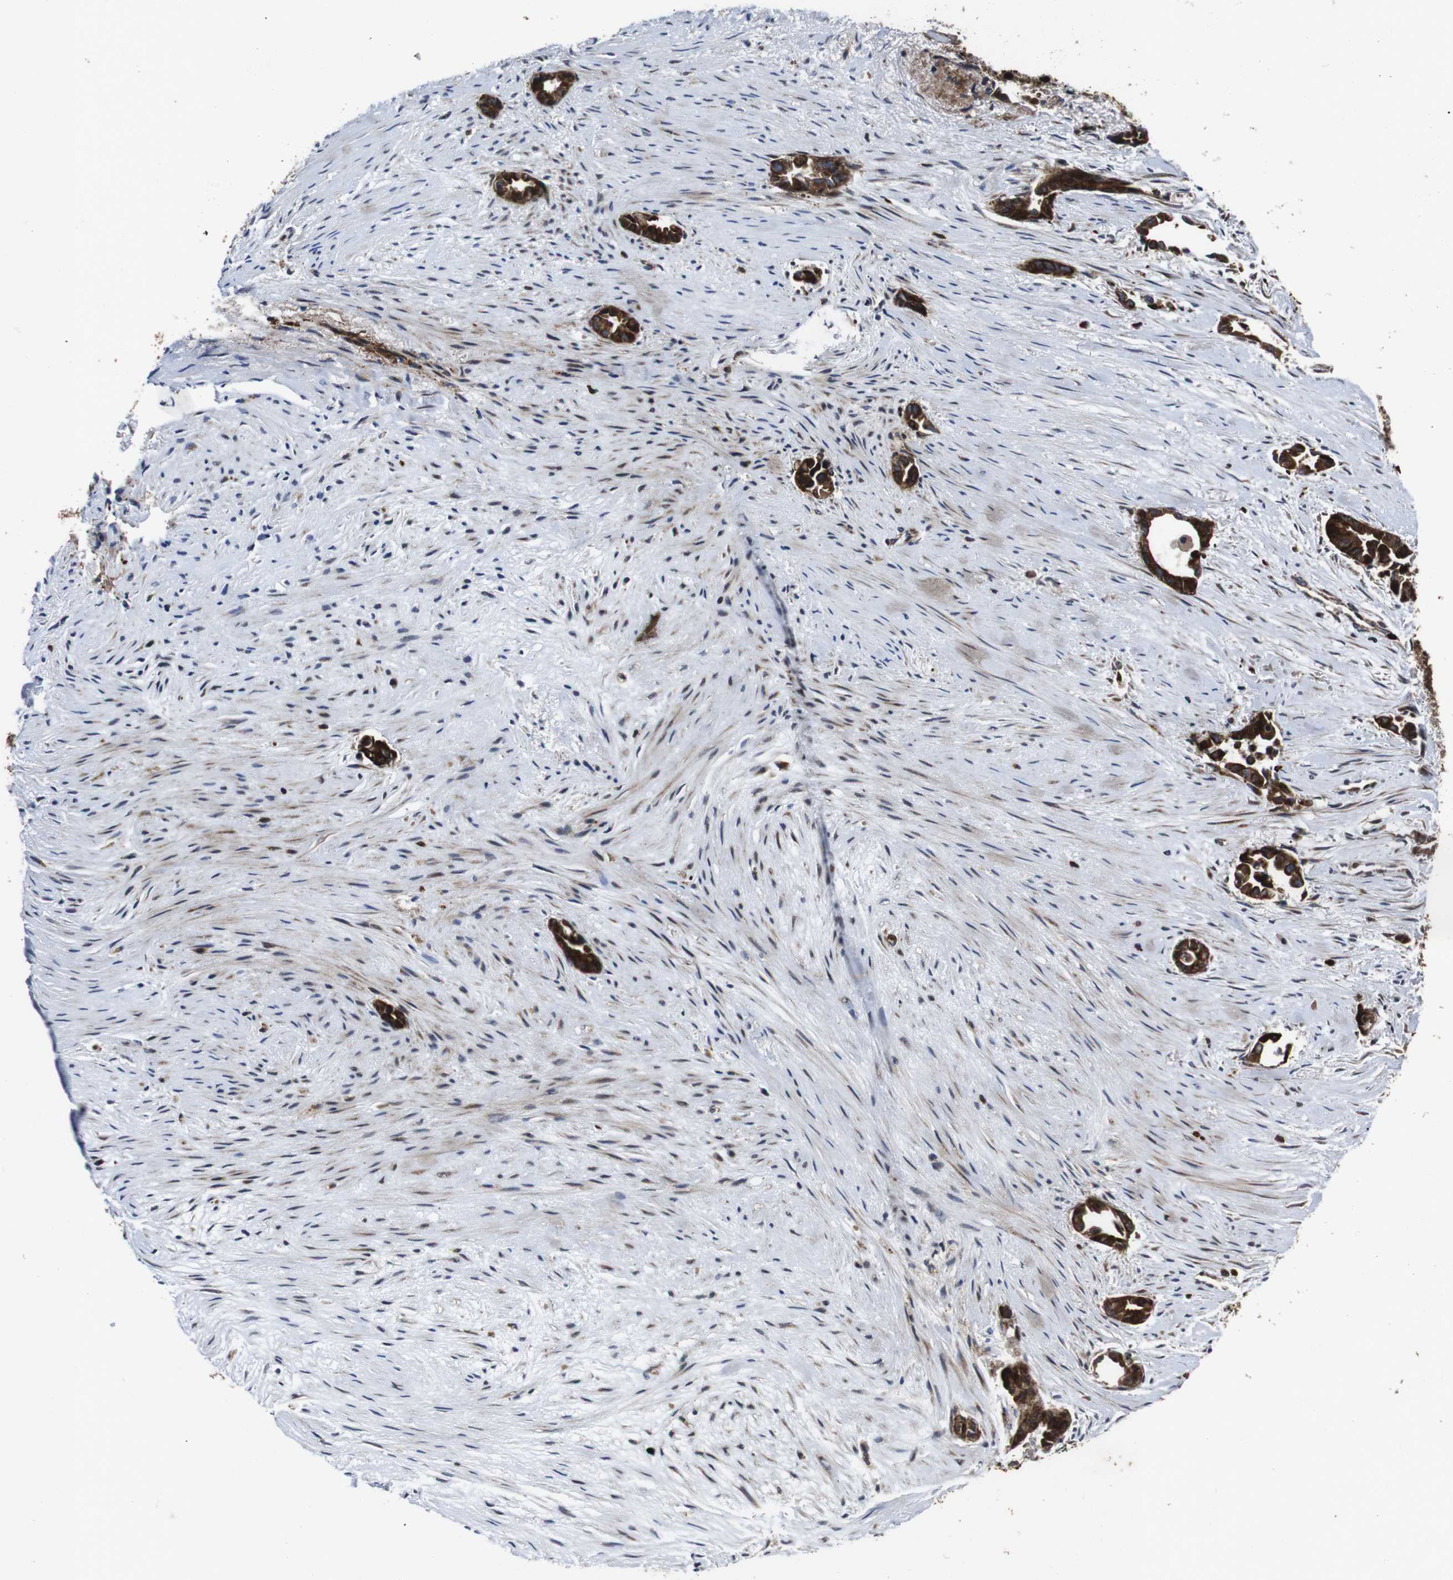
{"staining": {"intensity": "strong", "quantity": ">75%", "location": "cytoplasmic/membranous"}, "tissue": "liver cancer", "cell_type": "Tumor cells", "image_type": "cancer", "snomed": [{"axis": "morphology", "description": "Cholangiocarcinoma"}, {"axis": "topography", "description": "Liver"}], "caption": "Protein expression analysis of cholangiocarcinoma (liver) exhibits strong cytoplasmic/membranous expression in approximately >75% of tumor cells.", "gene": "SMYD3", "patient": {"sex": "female", "age": 55}}